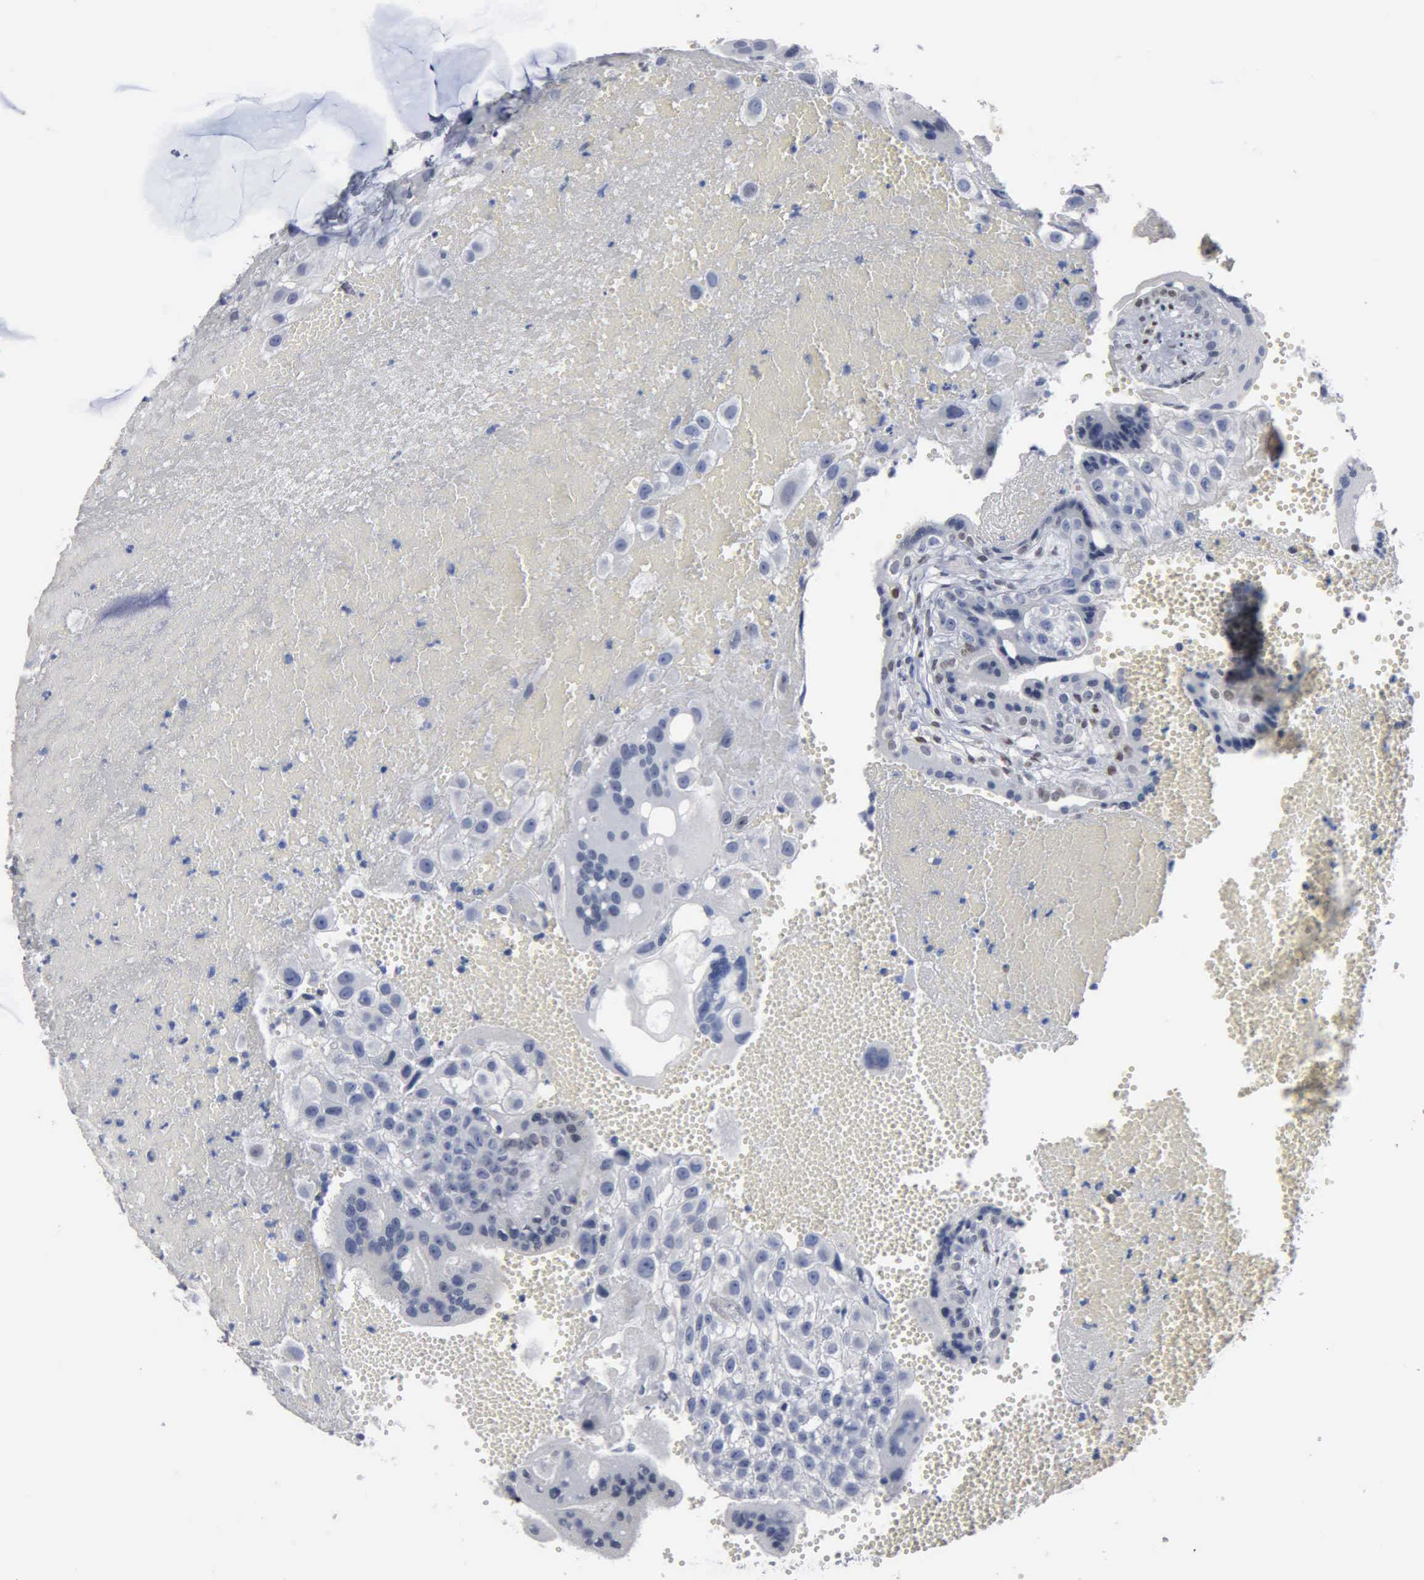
{"staining": {"intensity": "negative", "quantity": "none", "location": "none"}, "tissue": "placenta", "cell_type": "Decidual cells", "image_type": "normal", "snomed": [{"axis": "morphology", "description": "Normal tissue, NOS"}, {"axis": "topography", "description": "Placenta"}], "caption": "Immunohistochemistry (IHC) of benign human placenta demonstrates no staining in decidual cells.", "gene": "FGF2", "patient": {"sex": "female", "age": 30}}